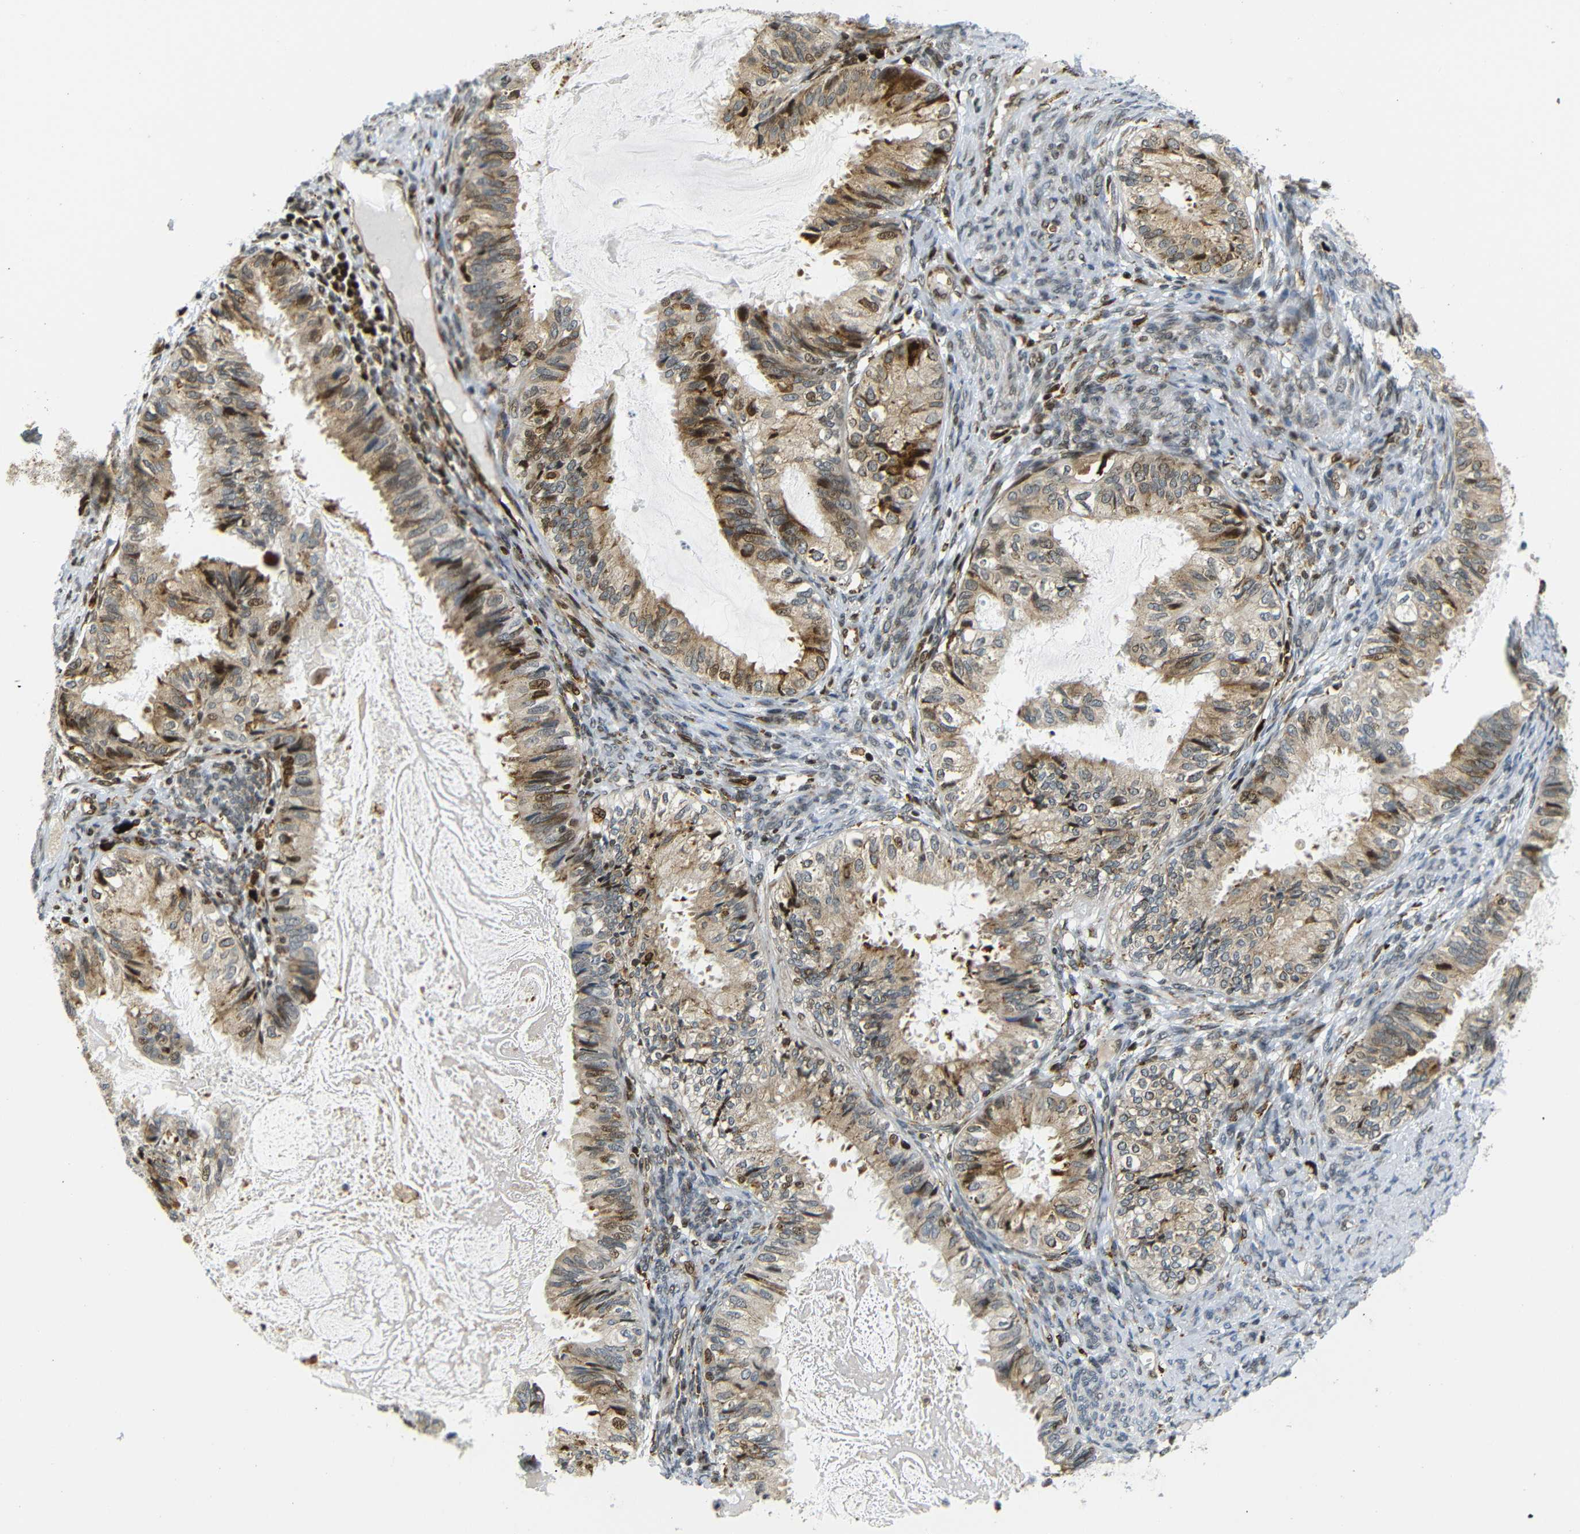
{"staining": {"intensity": "moderate", "quantity": ">75%", "location": "cytoplasmic/membranous"}, "tissue": "cervical cancer", "cell_type": "Tumor cells", "image_type": "cancer", "snomed": [{"axis": "morphology", "description": "Normal tissue, NOS"}, {"axis": "morphology", "description": "Adenocarcinoma, NOS"}, {"axis": "topography", "description": "Cervix"}, {"axis": "topography", "description": "Endometrium"}], "caption": "The image exhibits immunohistochemical staining of cervical adenocarcinoma. There is moderate cytoplasmic/membranous positivity is appreciated in about >75% of tumor cells. (brown staining indicates protein expression, while blue staining denotes nuclei).", "gene": "SPCS2", "patient": {"sex": "female", "age": 86}}